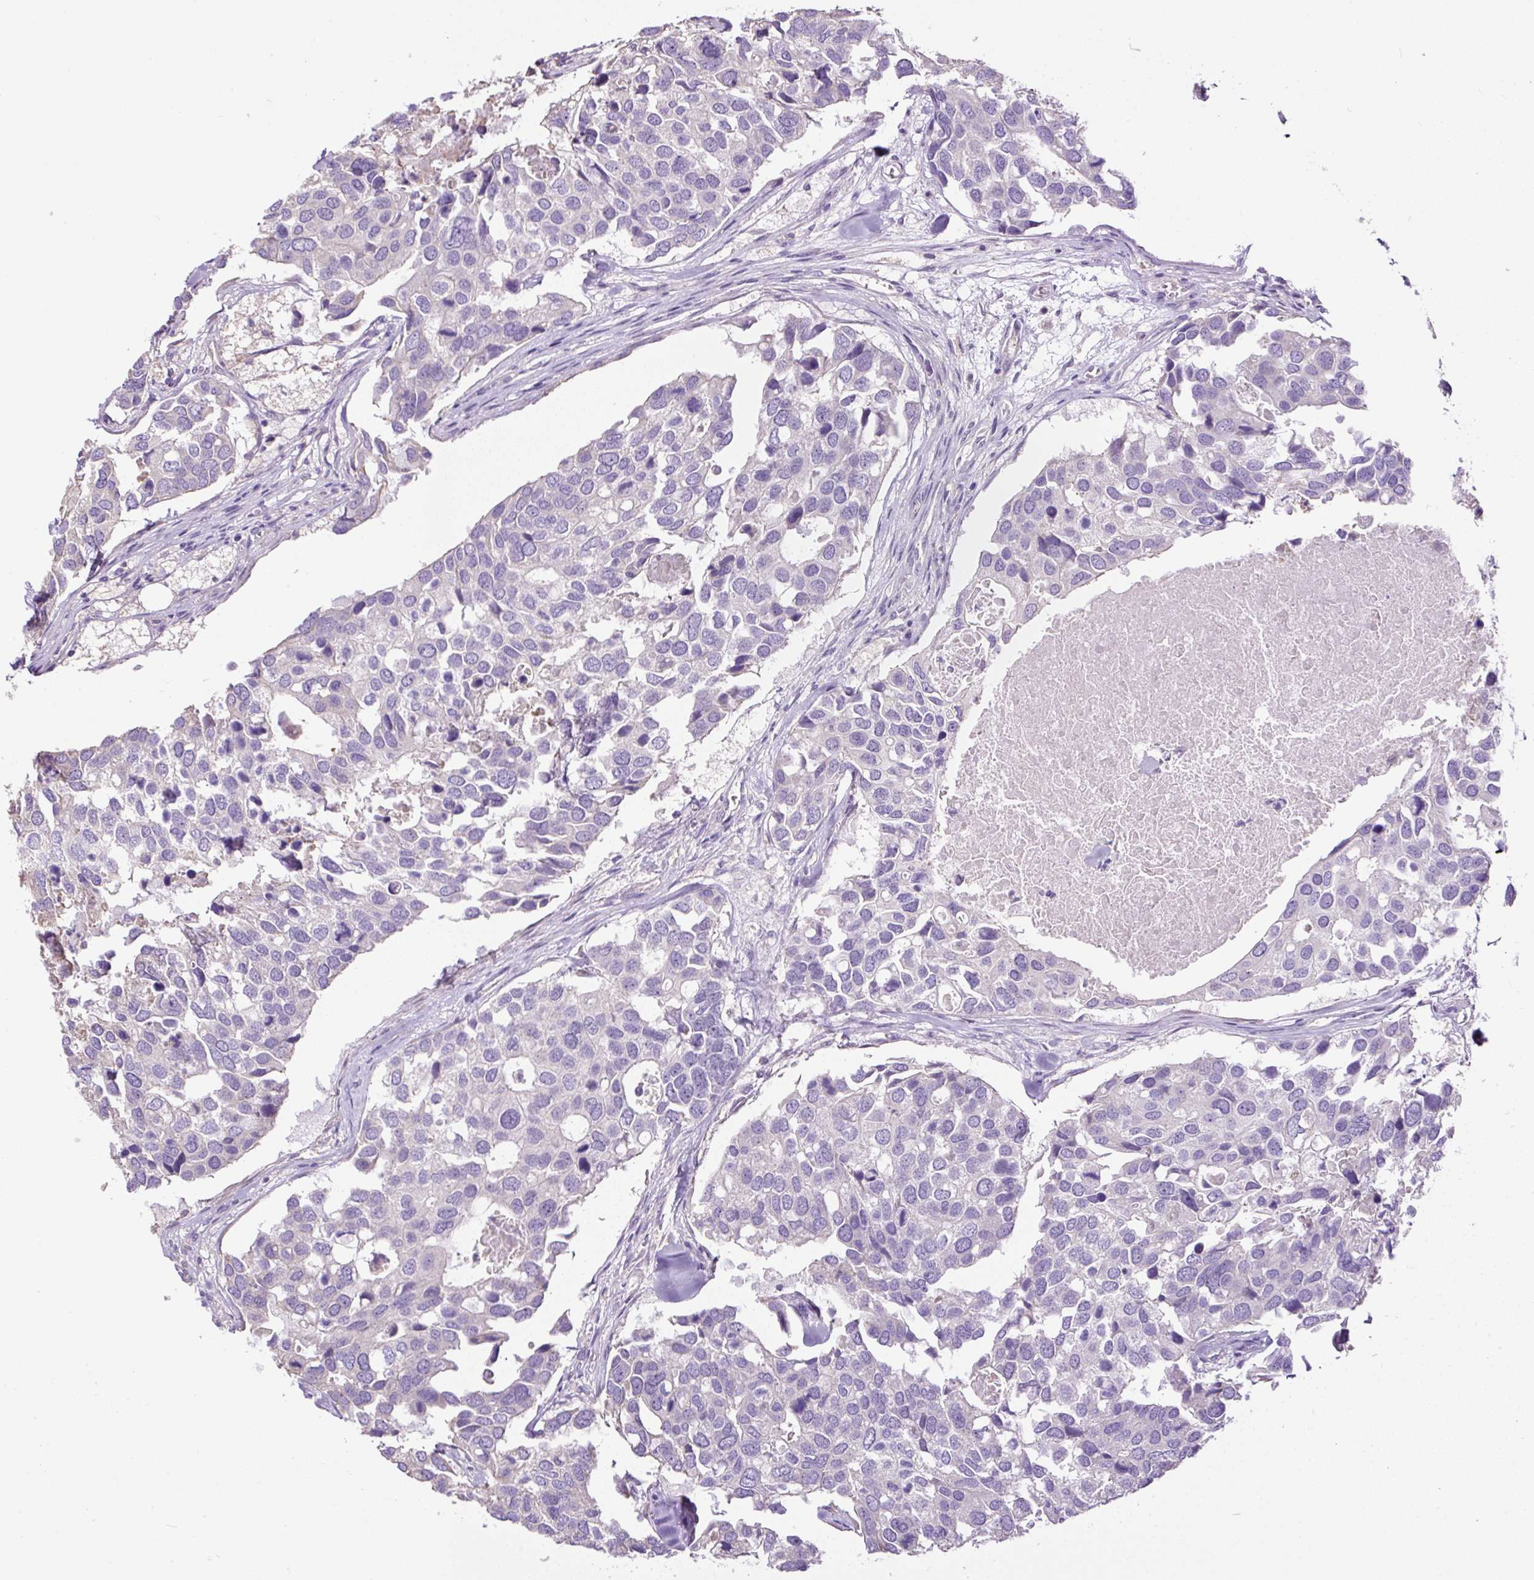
{"staining": {"intensity": "negative", "quantity": "none", "location": "none"}, "tissue": "breast cancer", "cell_type": "Tumor cells", "image_type": "cancer", "snomed": [{"axis": "morphology", "description": "Duct carcinoma"}, {"axis": "topography", "description": "Breast"}], "caption": "Breast cancer was stained to show a protein in brown. There is no significant expression in tumor cells. (Stains: DAB immunohistochemistry with hematoxylin counter stain, Microscopy: brightfield microscopy at high magnification).", "gene": "PDIA2", "patient": {"sex": "female", "age": 83}}